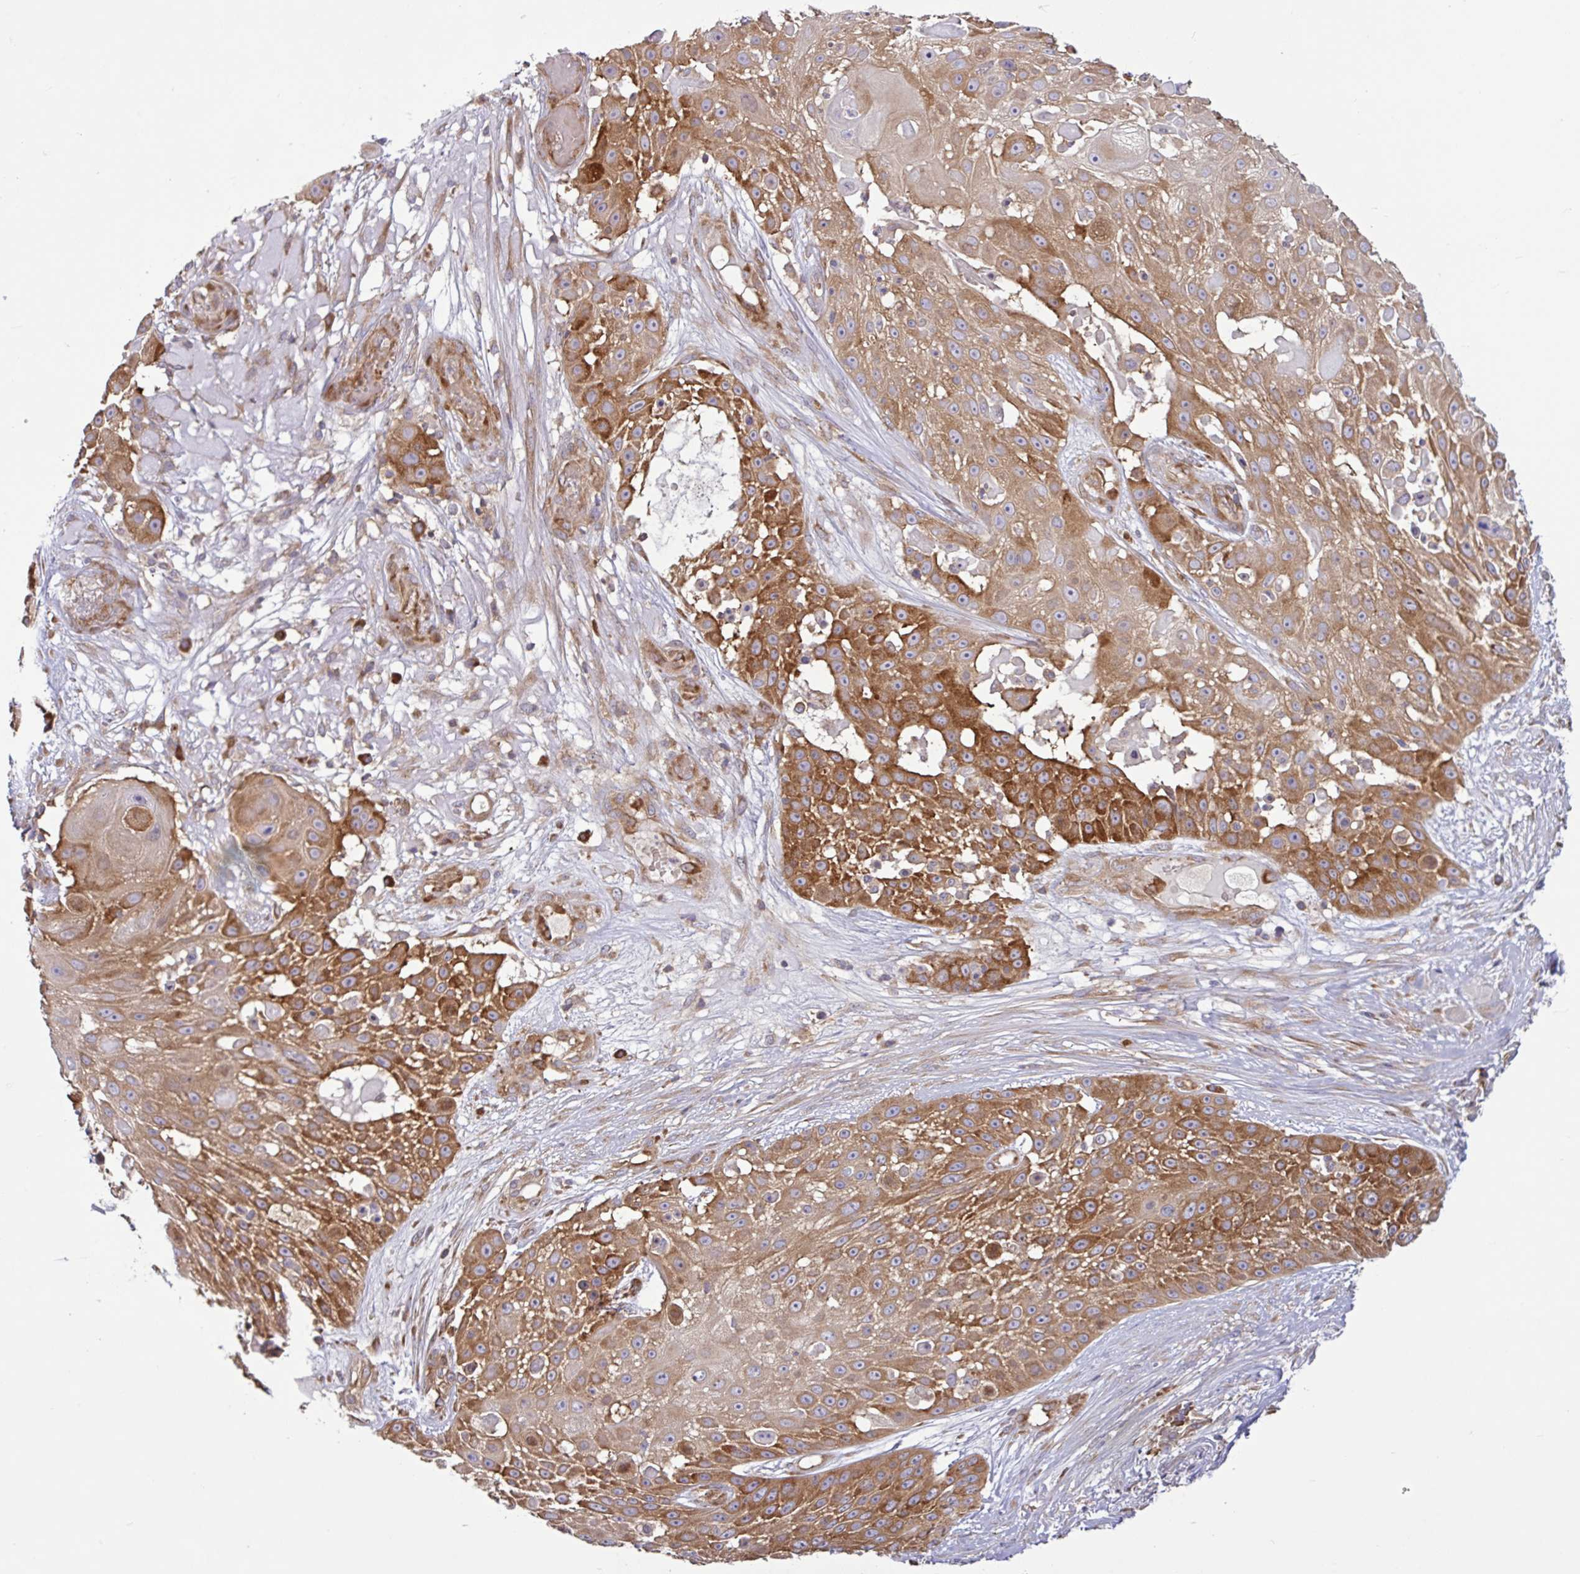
{"staining": {"intensity": "moderate", "quantity": ">75%", "location": "cytoplasmic/membranous"}, "tissue": "skin cancer", "cell_type": "Tumor cells", "image_type": "cancer", "snomed": [{"axis": "morphology", "description": "Squamous cell carcinoma, NOS"}, {"axis": "topography", "description": "Skin"}], "caption": "Immunohistochemical staining of skin cancer (squamous cell carcinoma) reveals moderate cytoplasmic/membranous protein positivity in approximately >75% of tumor cells.", "gene": "LARS1", "patient": {"sex": "female", "age": 86}}